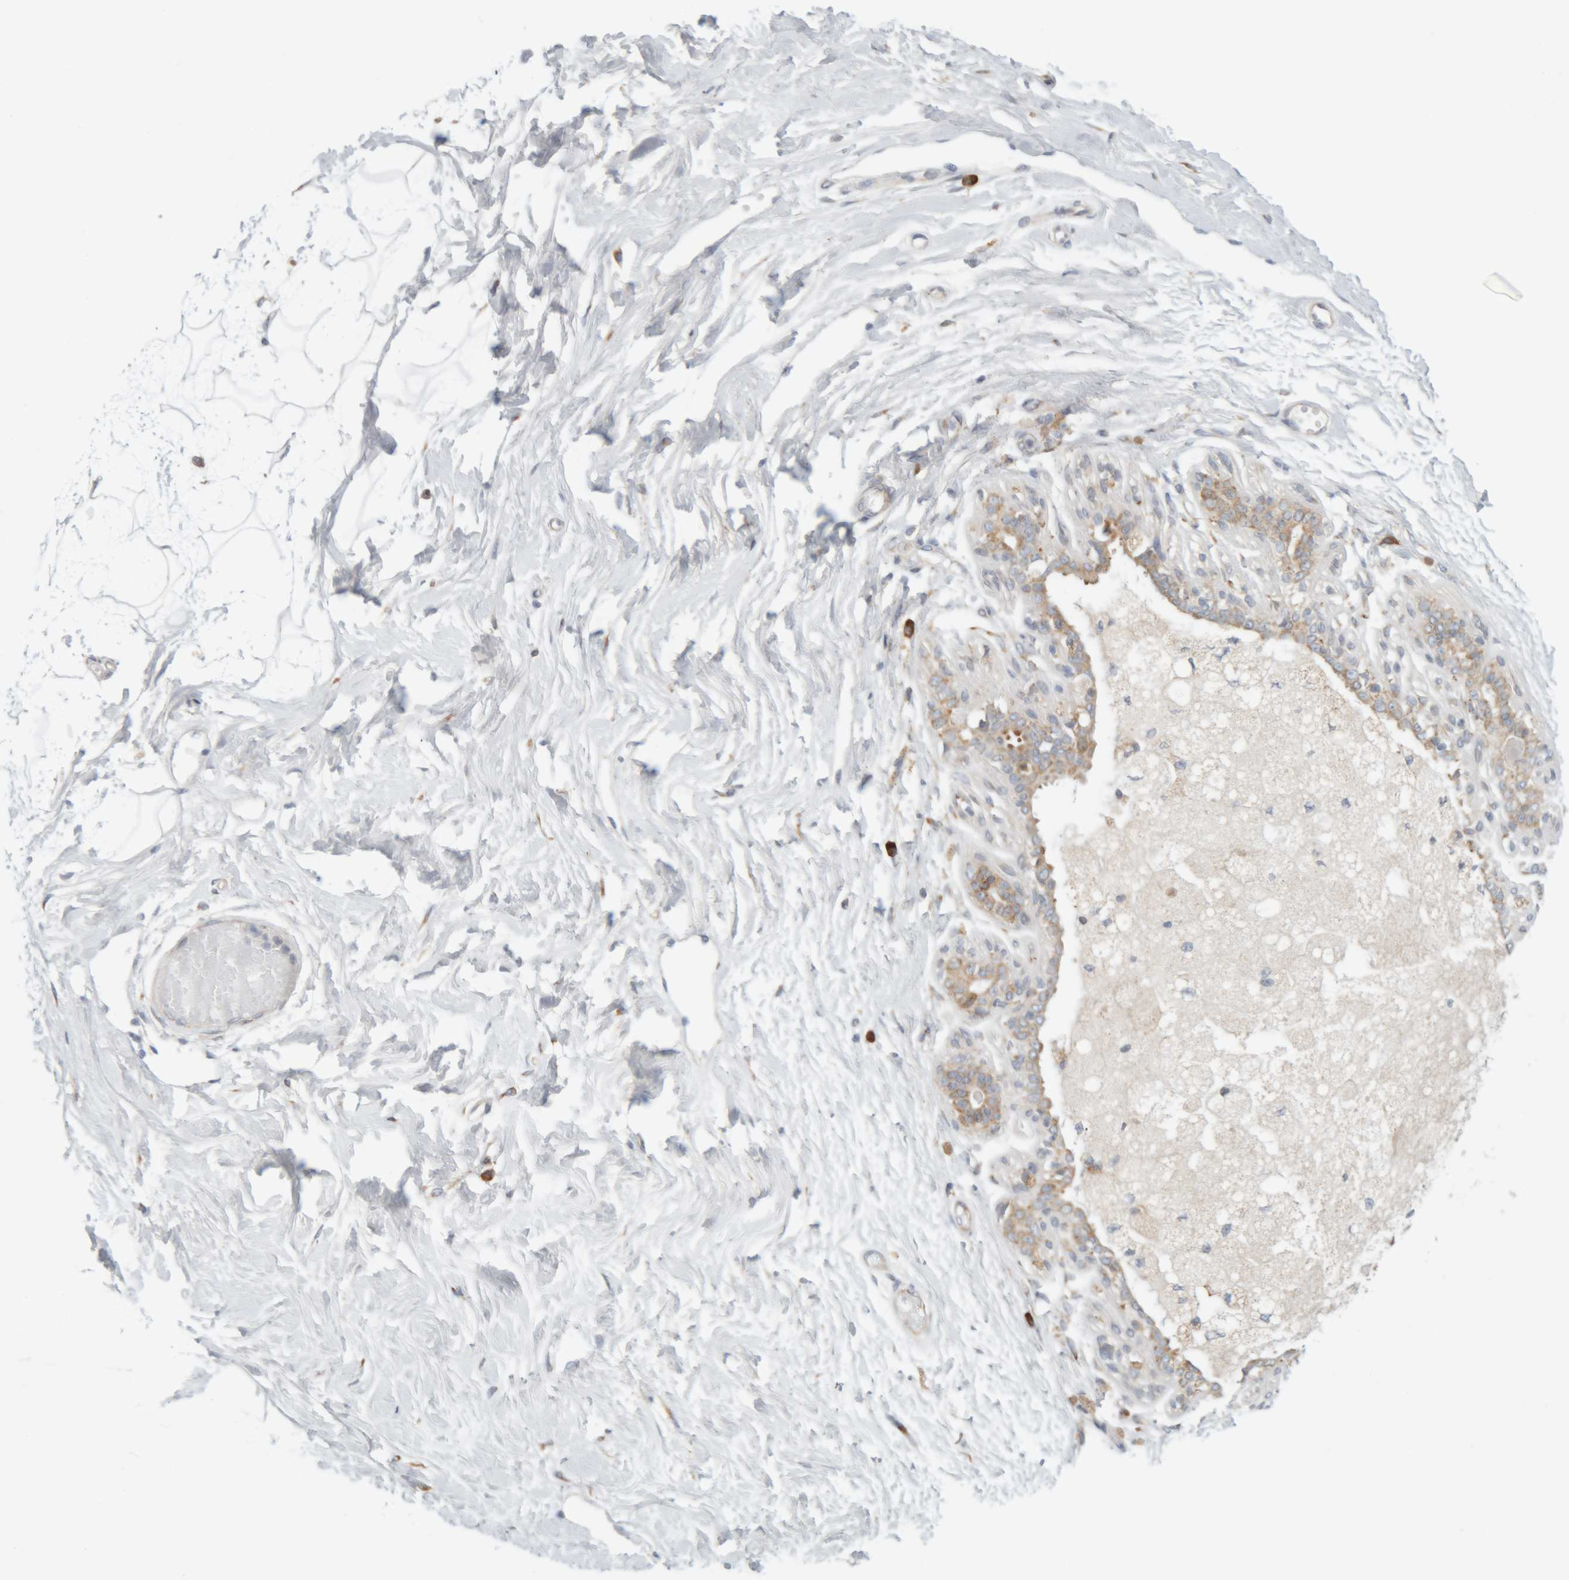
{"staining": {"intensity": "negative", "quantity": "none", "location": "none"}, "tissue": "breast", "cell_type": "Adipocytes", "image_type": "normal", "snomed": [{"axis": "morphology", "description": "Normal tissue, NOS"}, {"axis": "topography", "description": "Breast"}], "caption": "DAB (3,3'-diaminobenzidine) immunohistochemical staining of benign breast displays no significant positivity in adipocytes. (DAB (3,3'-diaminobenzidine) IHC with hematoxylin counter stain).", "gene": "RPN2", "patient": {"sex": "female", "age": 45}}